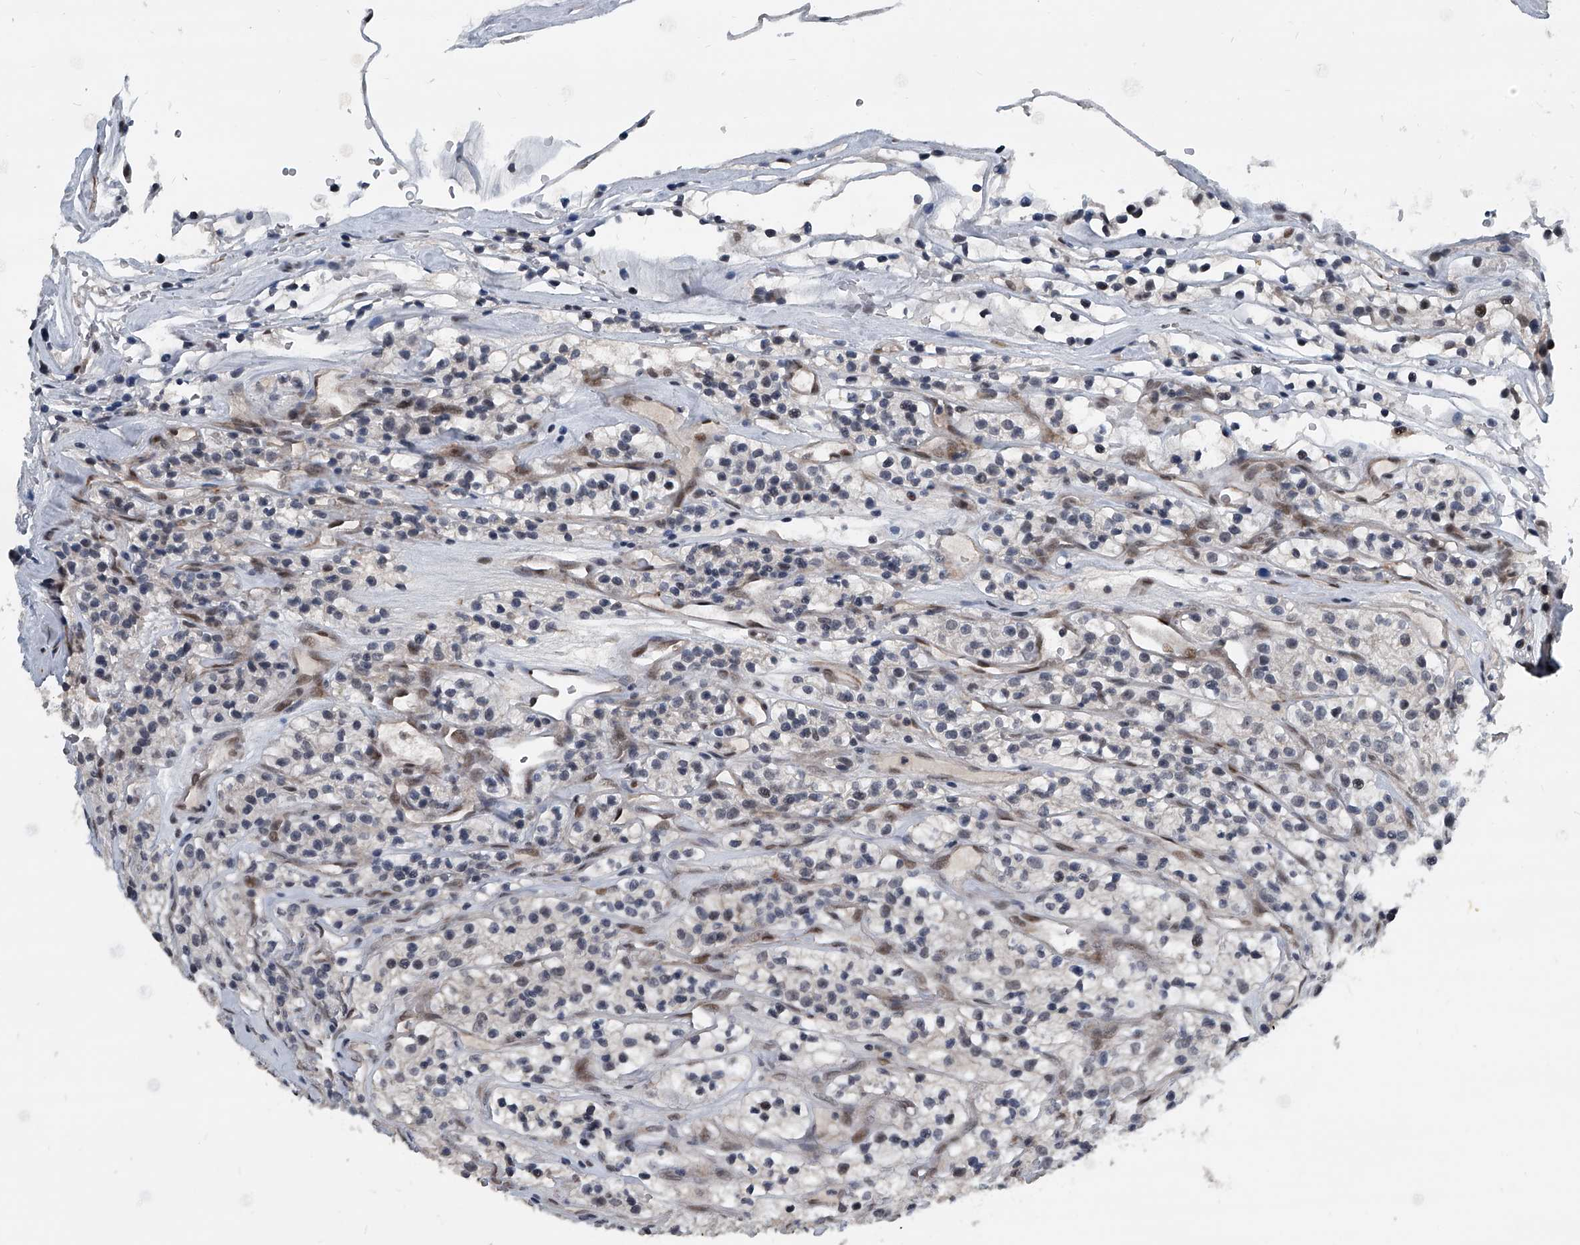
{"staining": {"intensity": "weak", "quantity": "<25%", "location": "nuclear"}, "tissue": "renal cancer", "cell_type": "Tumor cells", "image_type": "cancer", "snomed": [{"axis": "morphology", "description": "Adenocarcinoma, NOS"}, {"axis": "topography", "description": "Kidney"}], "caption": "The photomicrograph exhibits no significant staining in tumor cells of adenocarcinoma (renal). (DAB (3,3'-diaminobenzidine) IHC with hematoxylin counter stain).", "gene": "MEN1", "patient": {"sex": "female", "age": 57}}